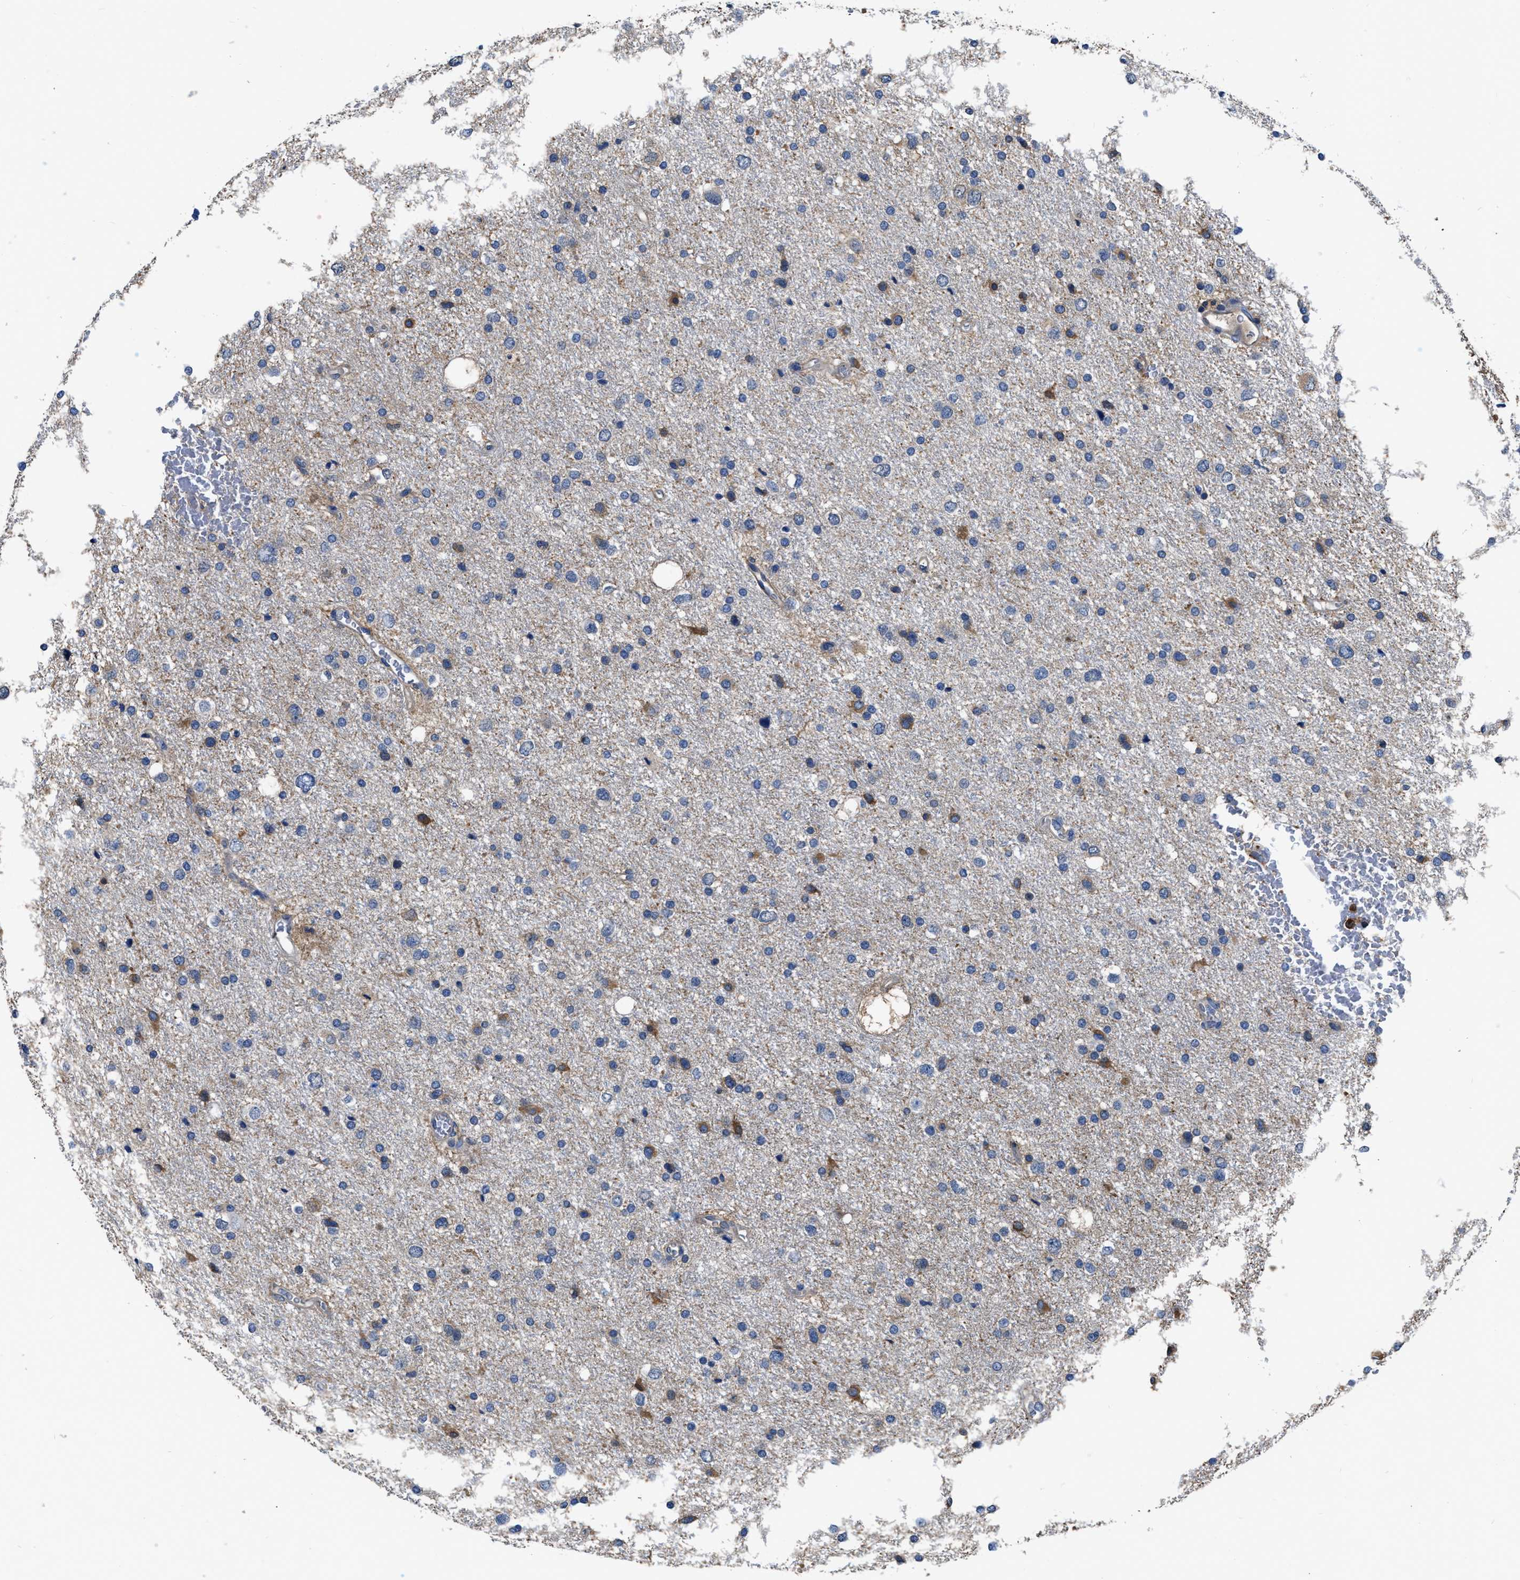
{"staining": {"intensity": "weak", "quantity": "<25%", "location": "cytoplasmic/membranous"}, "tissue": "glioma", "cell_type": "Tumor cells", "image_type": "cancer", "snomed": [{"axis": "morphology", "description": "Glioma, malignant, Low grade"}, {"axis": "topography", "description": "Brain"}], "caption": "Tumor cells are negative for protein expression in human glioma.", "gene": "PKM", "patient": {"sex": "female", "age": 37}}